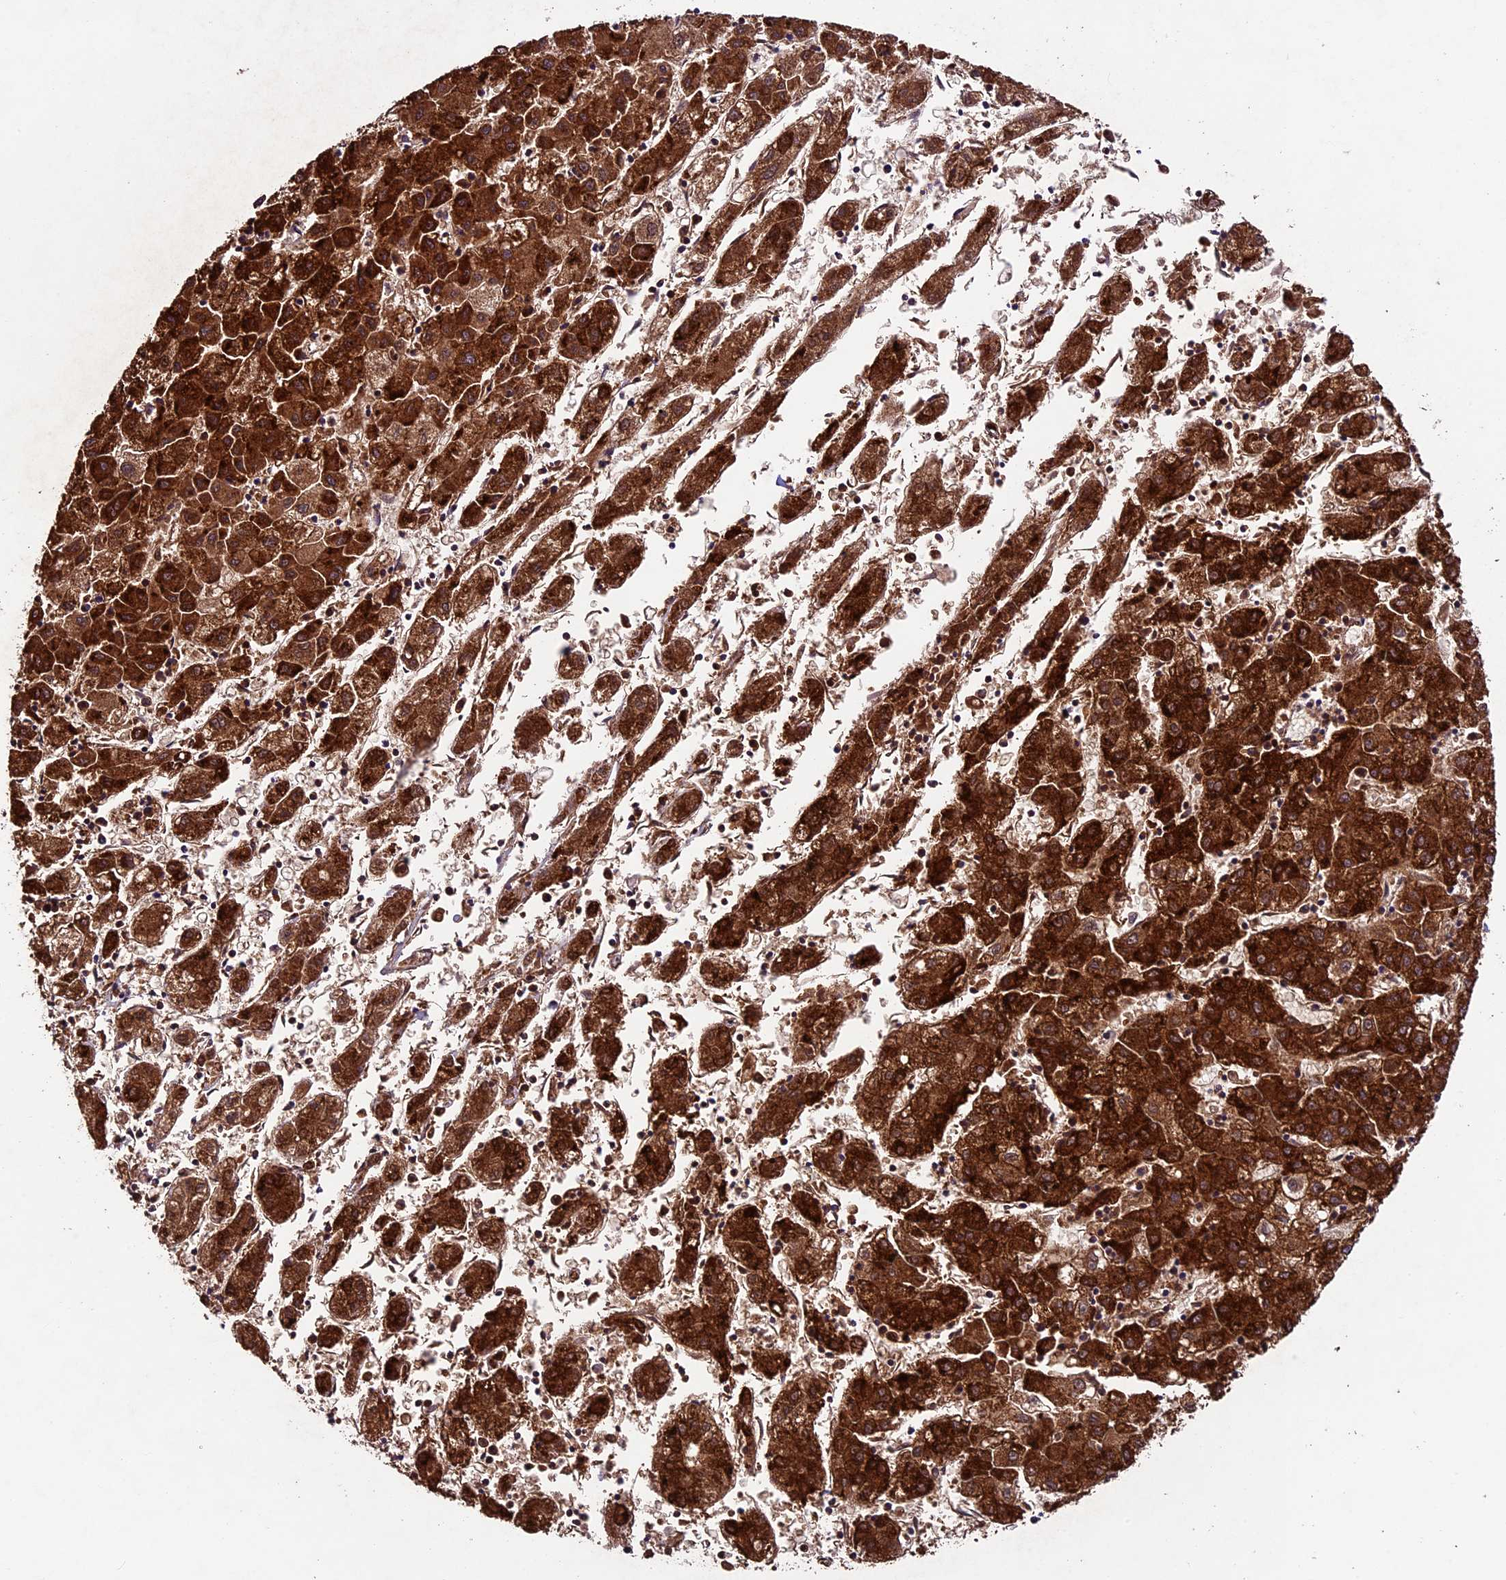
{"staining": {"intensity": "strong", "quantity": ">75%", "location": "cytoplasmic/membranous"}, "tissue": "liver cancer", "cell_type": "Tumor cells", "image_type": "cancer", "snomed": [{"axis": "morphology", "description": "Carcinoma, Hepatocellular, NOS"}, {"axis": "topography", "description": "Liver"}], "caption": "Brown immunohistochemical staining in human hepatocellular carcinoma (liver) shows strong cytoplasmic/membranous staining in about >75% of tumor cells.", "gene": "SBNO2", "patient": {"sex": "male", "age": 72}}